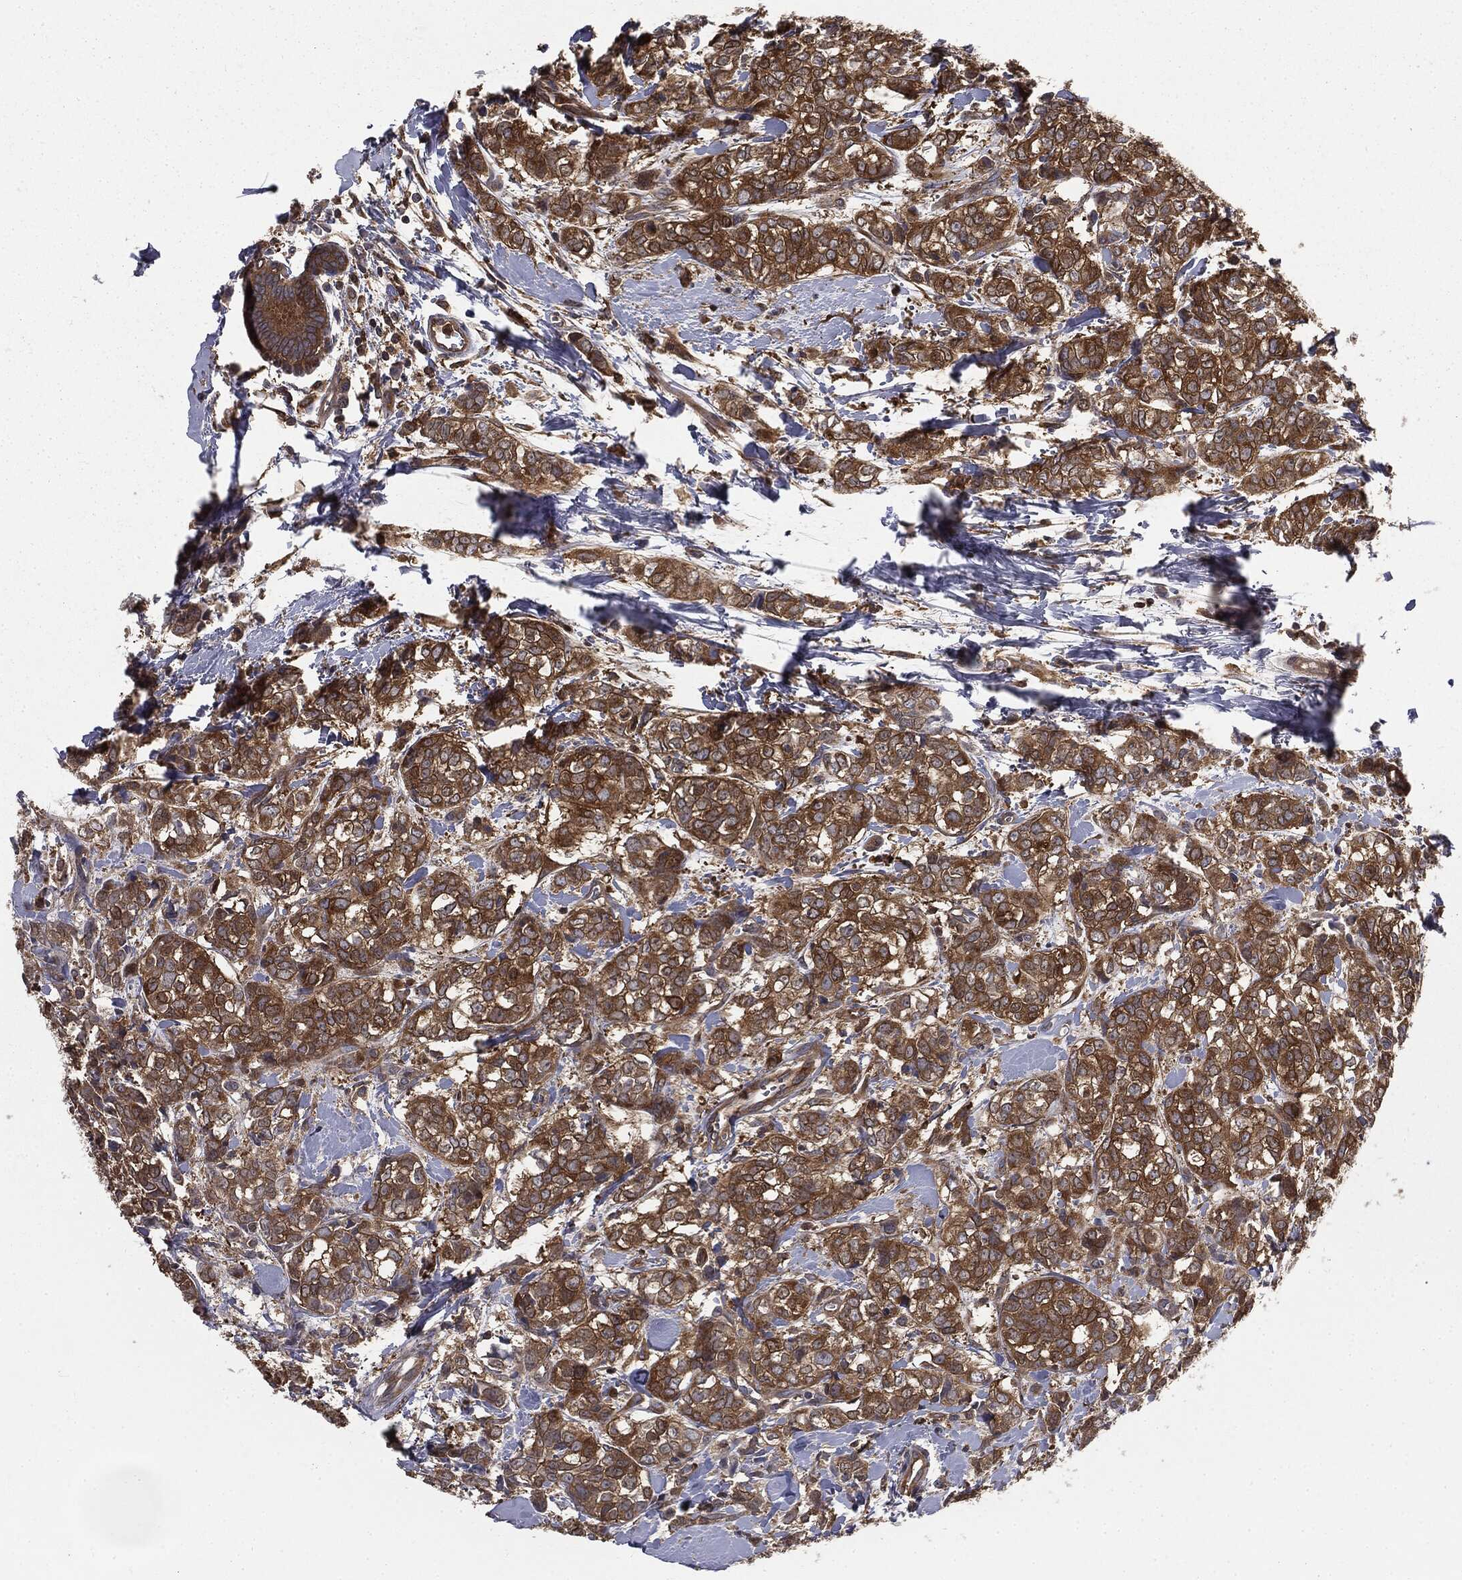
{"staining": {"intensity": "strong", "quantity": ">75%", "location": "cytoplasmic/membranous"}, "tissue": "breast cancer", "cell_type": "Tumor cells", "image_type": "cancer", "snomed": [{"axis": "morphology", "description": "Duct carcinoma"}, {"axis": "topography", "description": "Breast"}], "caption": "Protein analysis of breast infiltrating ductal carcinoma tissue shows strong cytoplasmic/membranous expression in about >75% of tumor cells. Ihc stains the protein of interest in brown and the nuclei are stained blue.", "gene": "GNB5", "patient": {"sex": "female", "age": 61}}